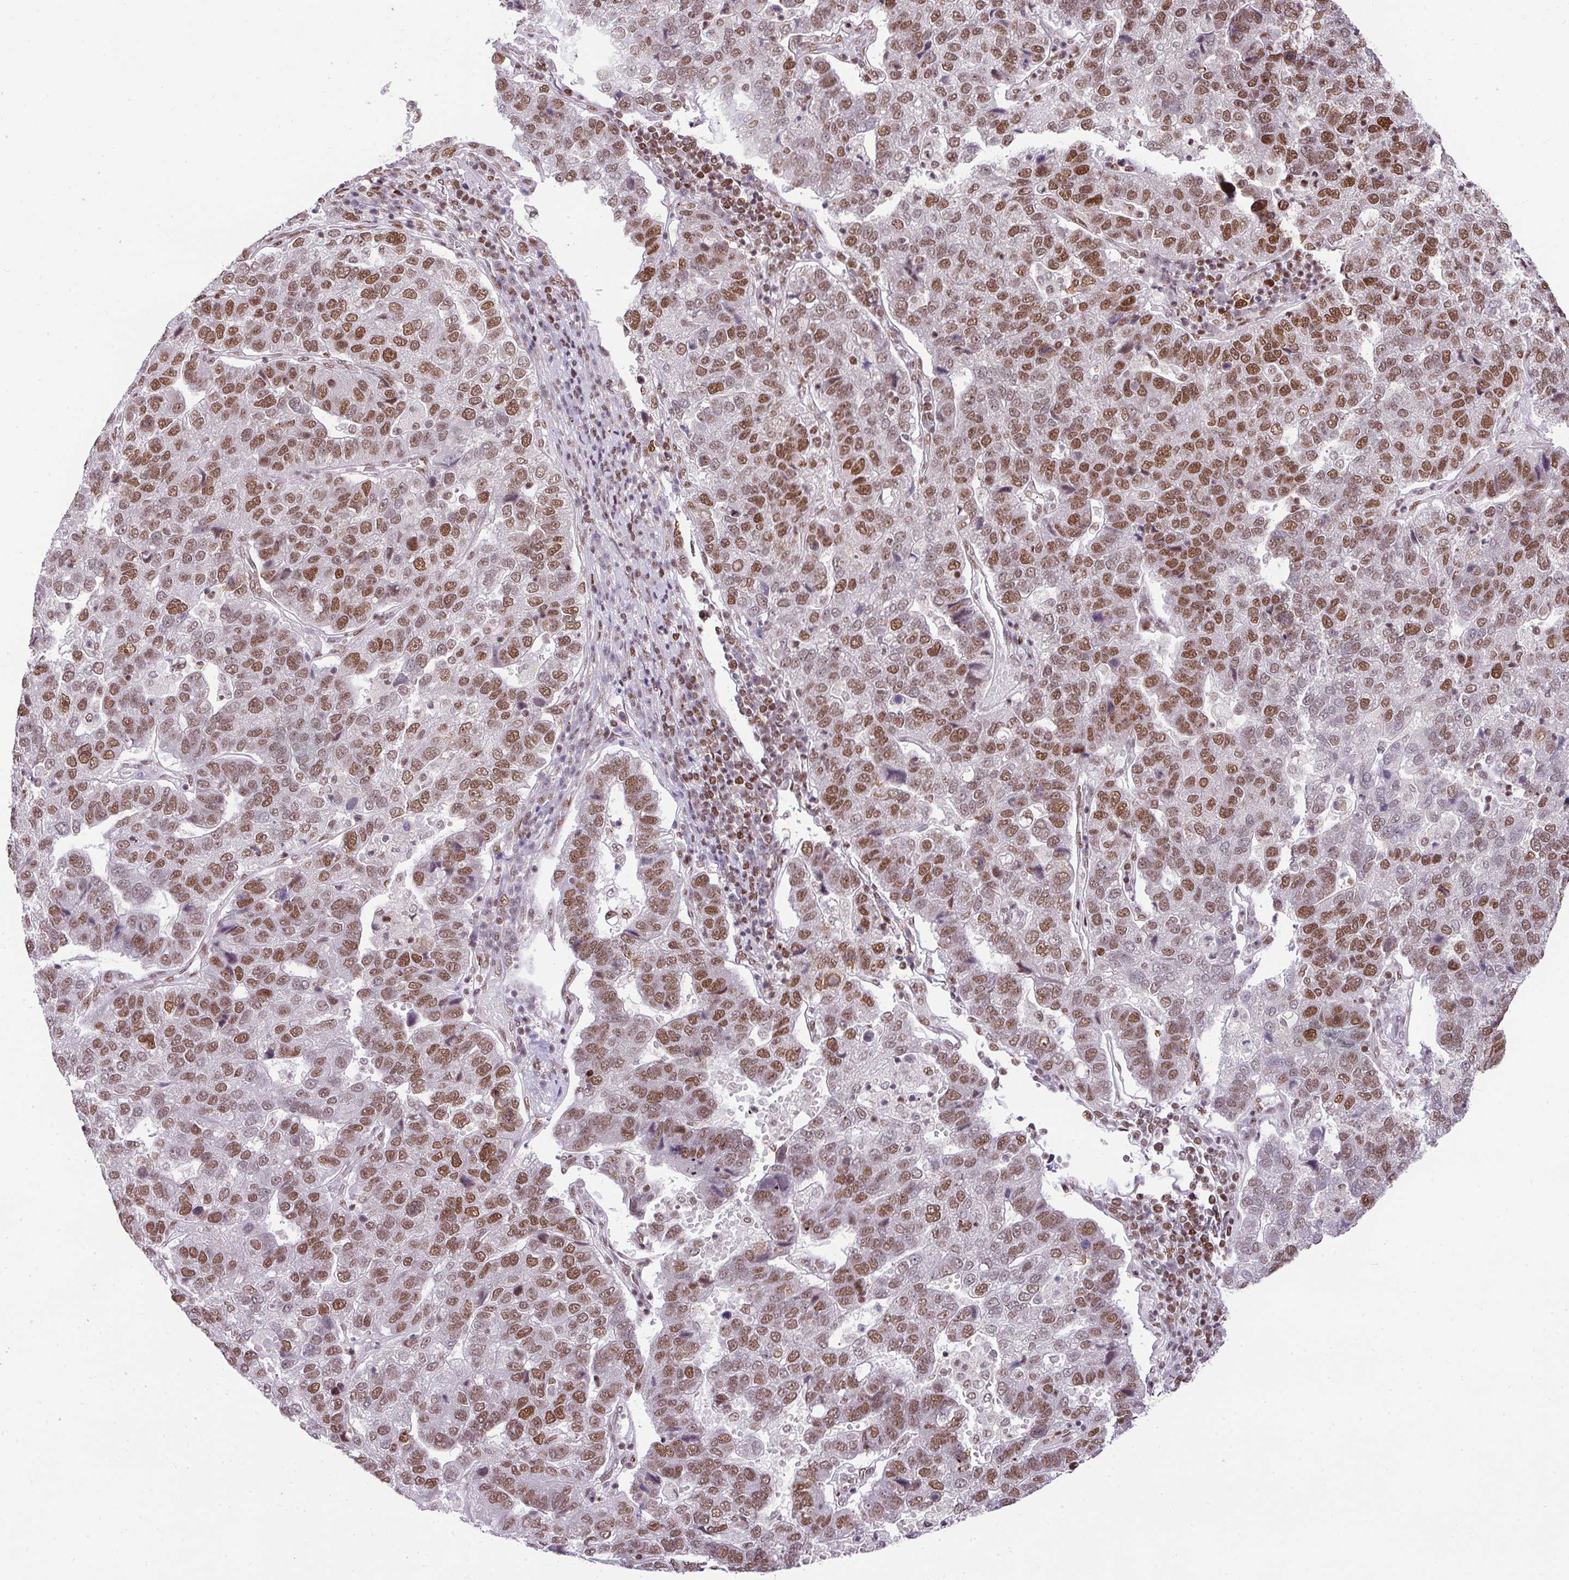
{"staining": {"intensity": "moderate", "quantity": ">75%", "location": "nuclear"}, "tissue": "pancreatic cancer", "cell_type": "Tumor cells", "image_type": "cancer", "snomed": [{"axis": "morphology", "description": "Adenocarcinoma, NOS"}, {"axis": "topography", "description": "Pancreas"}], "caption": "Moderate nuclear positivity is seen in about >75% of tumor cells in pancreatic cancer (adenocarcinoma).", "gene": "PGAP4", "patient": {"sex": "female", "age": 61}}